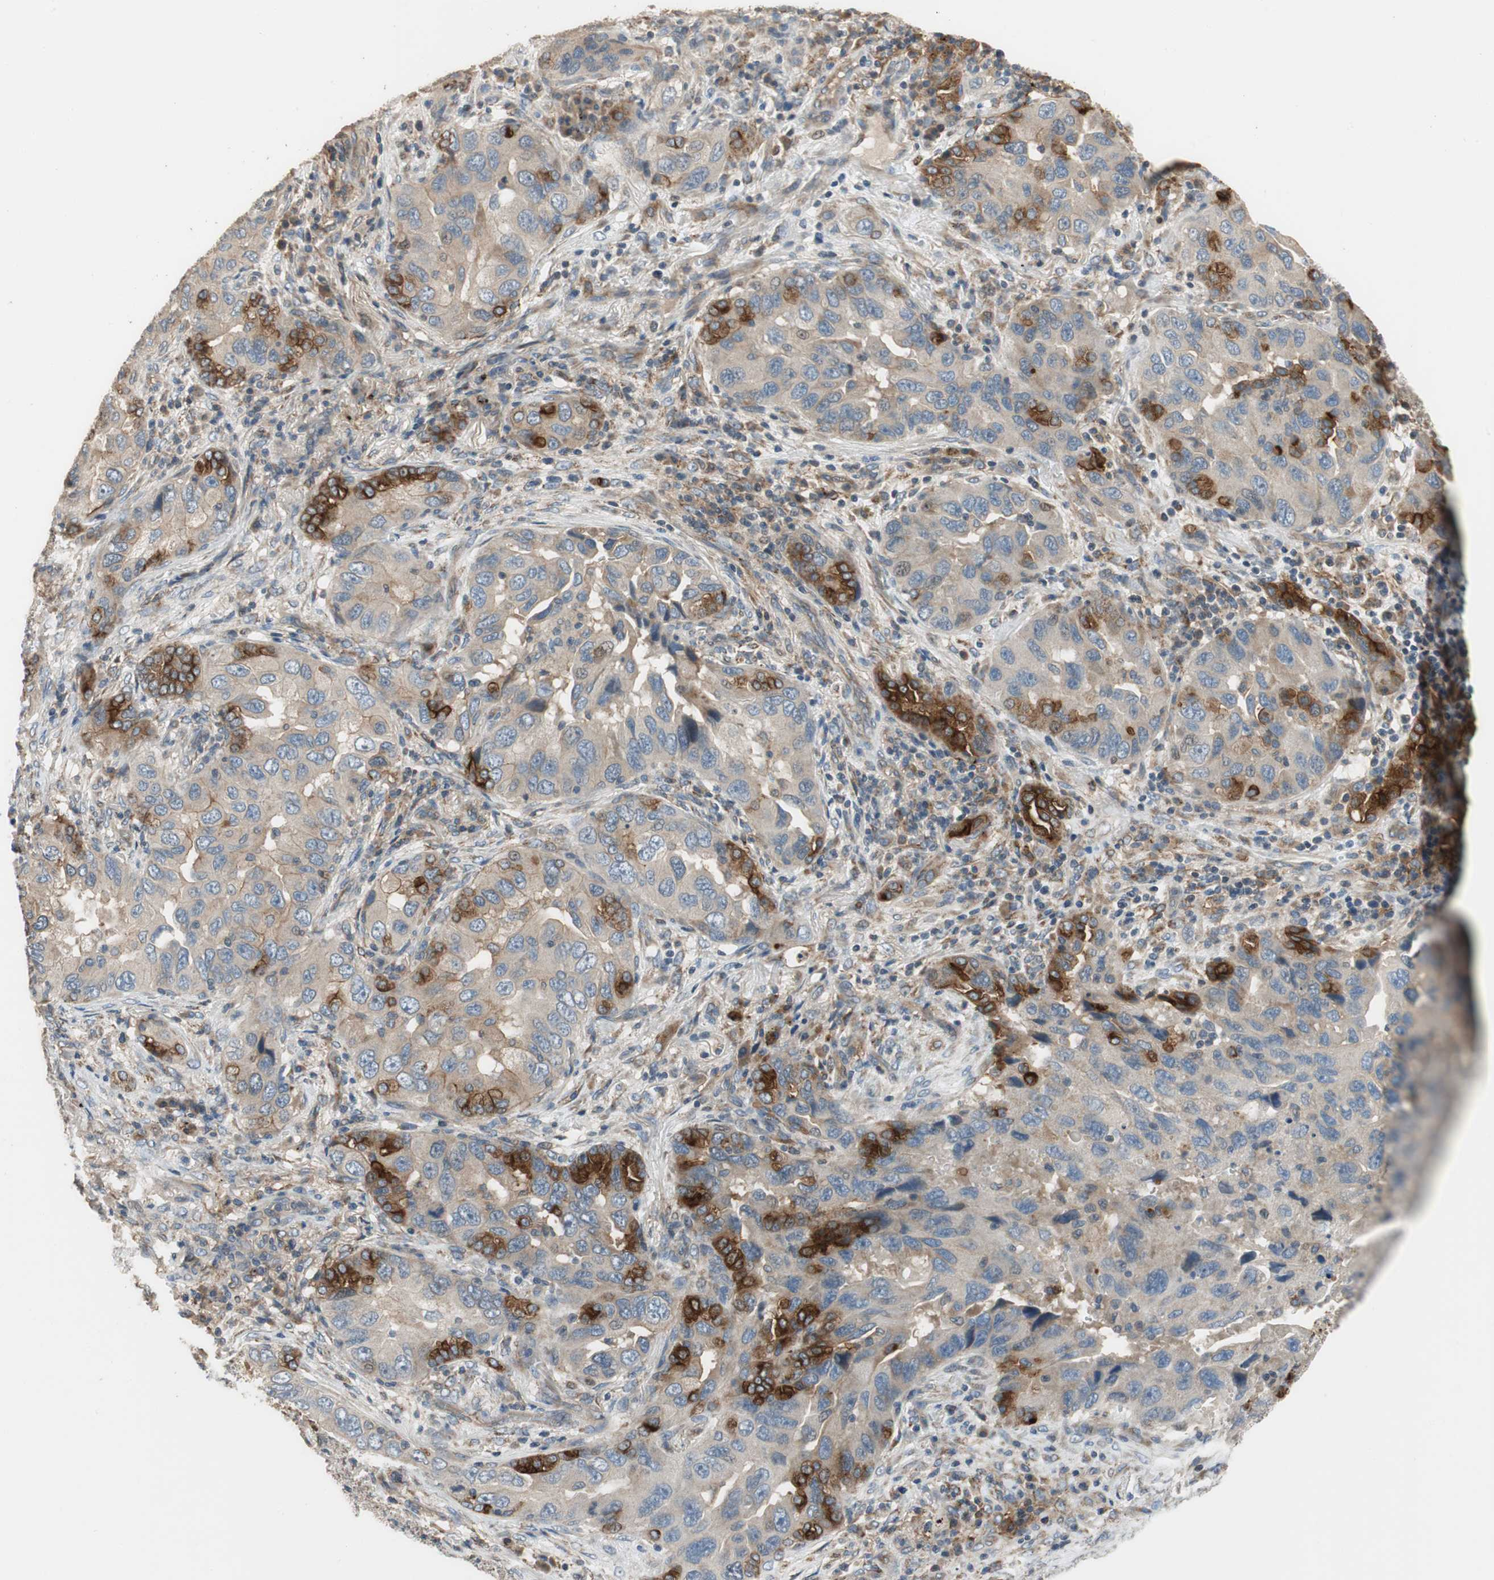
{"staining": {"intensity": "moderate", "quantity": "<25%", "location": "cytoplasmic/membranous"}, "tissue": "lung cancer", "cell_type": "Tumor cells", "image_type": "cancer", "snomed": [{"axis": "morphology", "description": "Adenocarcinoma, NOS"}, {"axis": "topography", "description": "Lung"}], "caption": "Lung adenocarcinoma stained with IHC shows moderate cytoplasmic/membranous positivity in about <25% of tumor cells. Immunohistochemistry stains the protein in brown and the nuclei are stained blue.", "gene": "ALPL", "patient": {"sex": "female", "age": 65}}